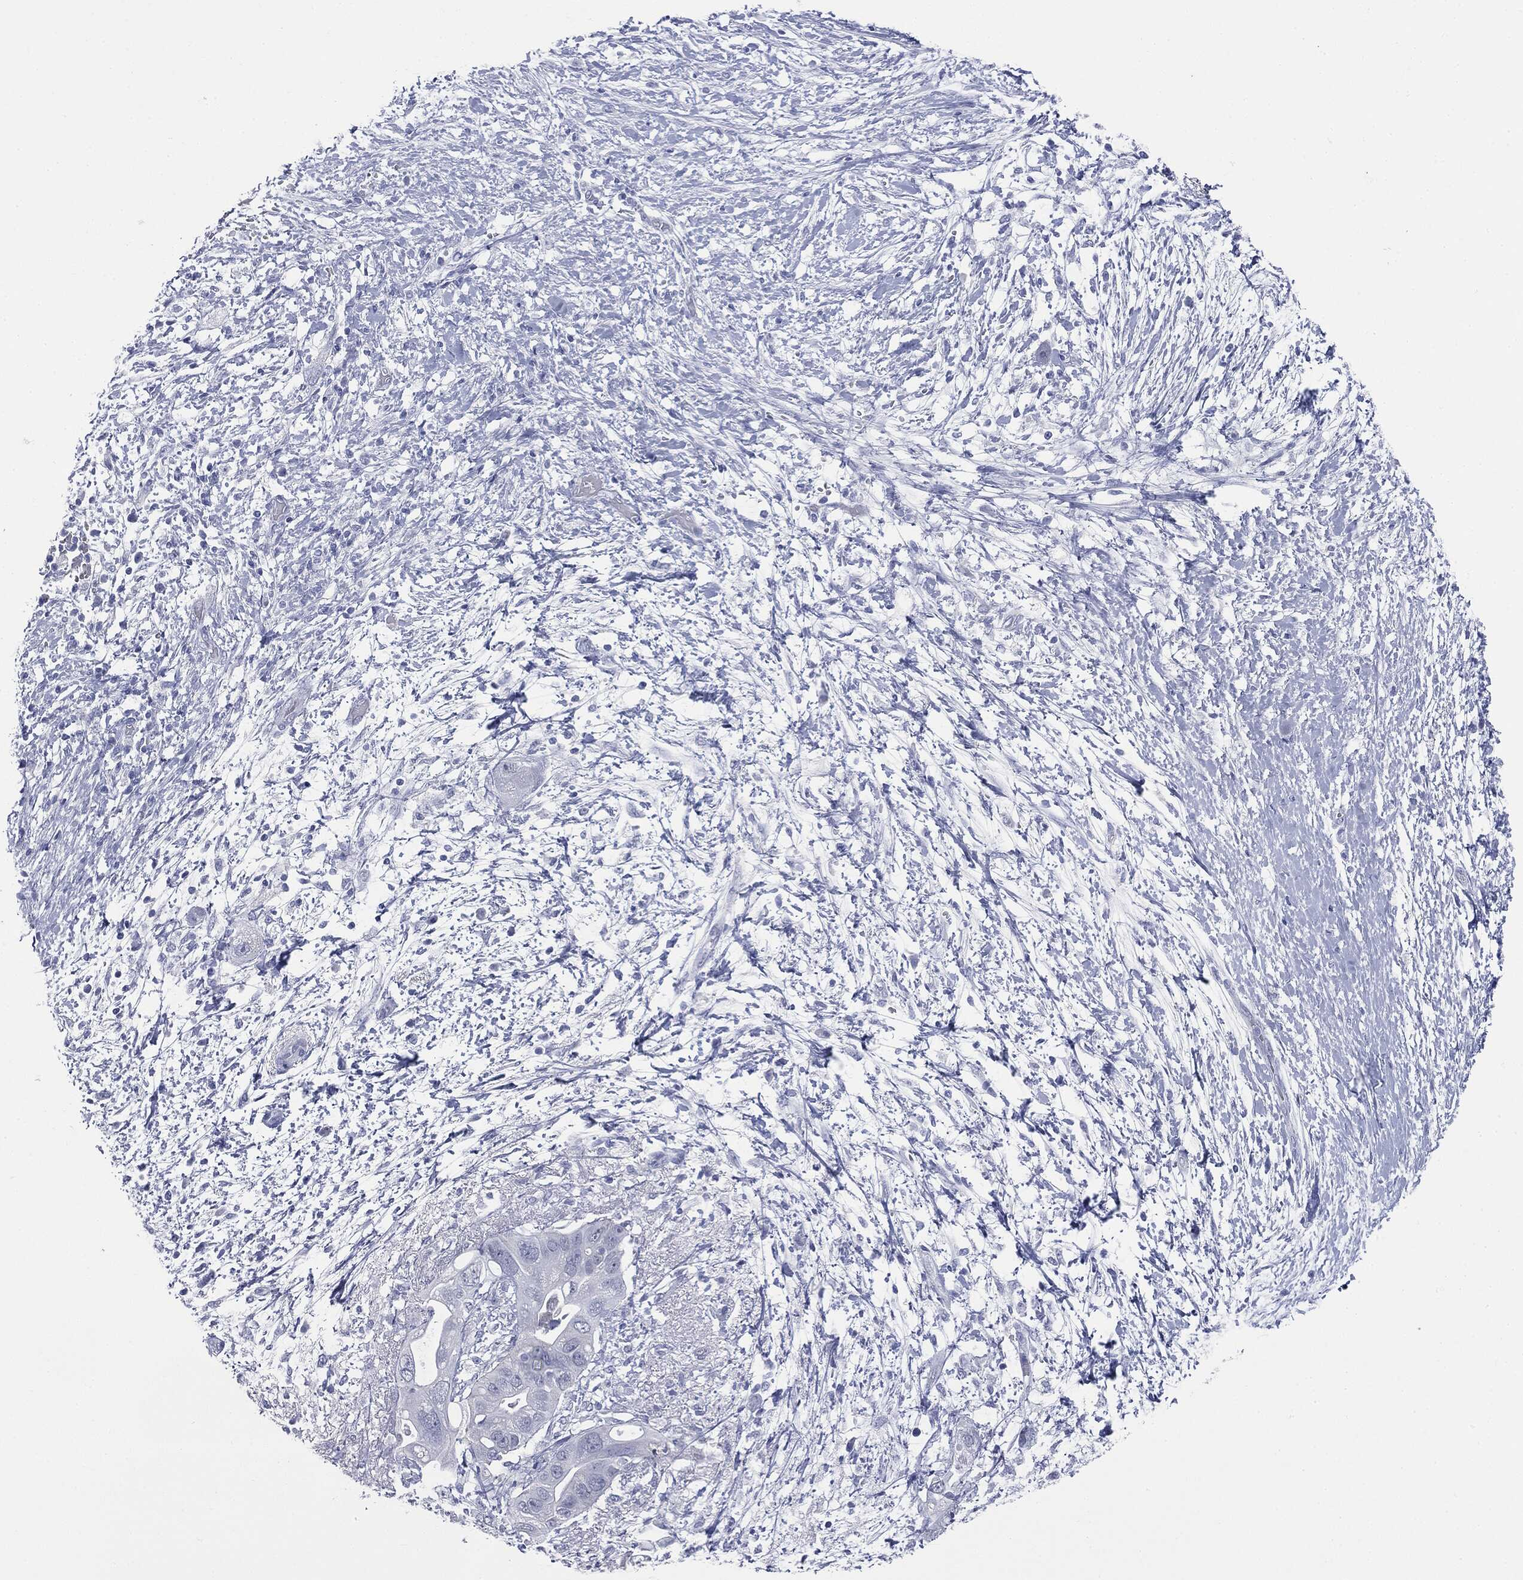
{"staining": {"intensity": "negative", "quantity": "none", "location": "none"}, "tissue": "pancreatic cancer", "cell_type": "Tumor cells", "image_type": "cancer", "snomed": [{"axis": "morphology", "description": "Adenocarcinoma, NOS"}, {"axis": "topography", "description": "Pancreas"}], "caption": "Immunohistochemistry (IHC) of human adenocarcinoma (pancreatic) reveals no positivity in tumor cells. (DAB IHC with hematoxylin counter stain).", "gene": "ATP2A1", "patient": {"sex": "female", "age": 72}}